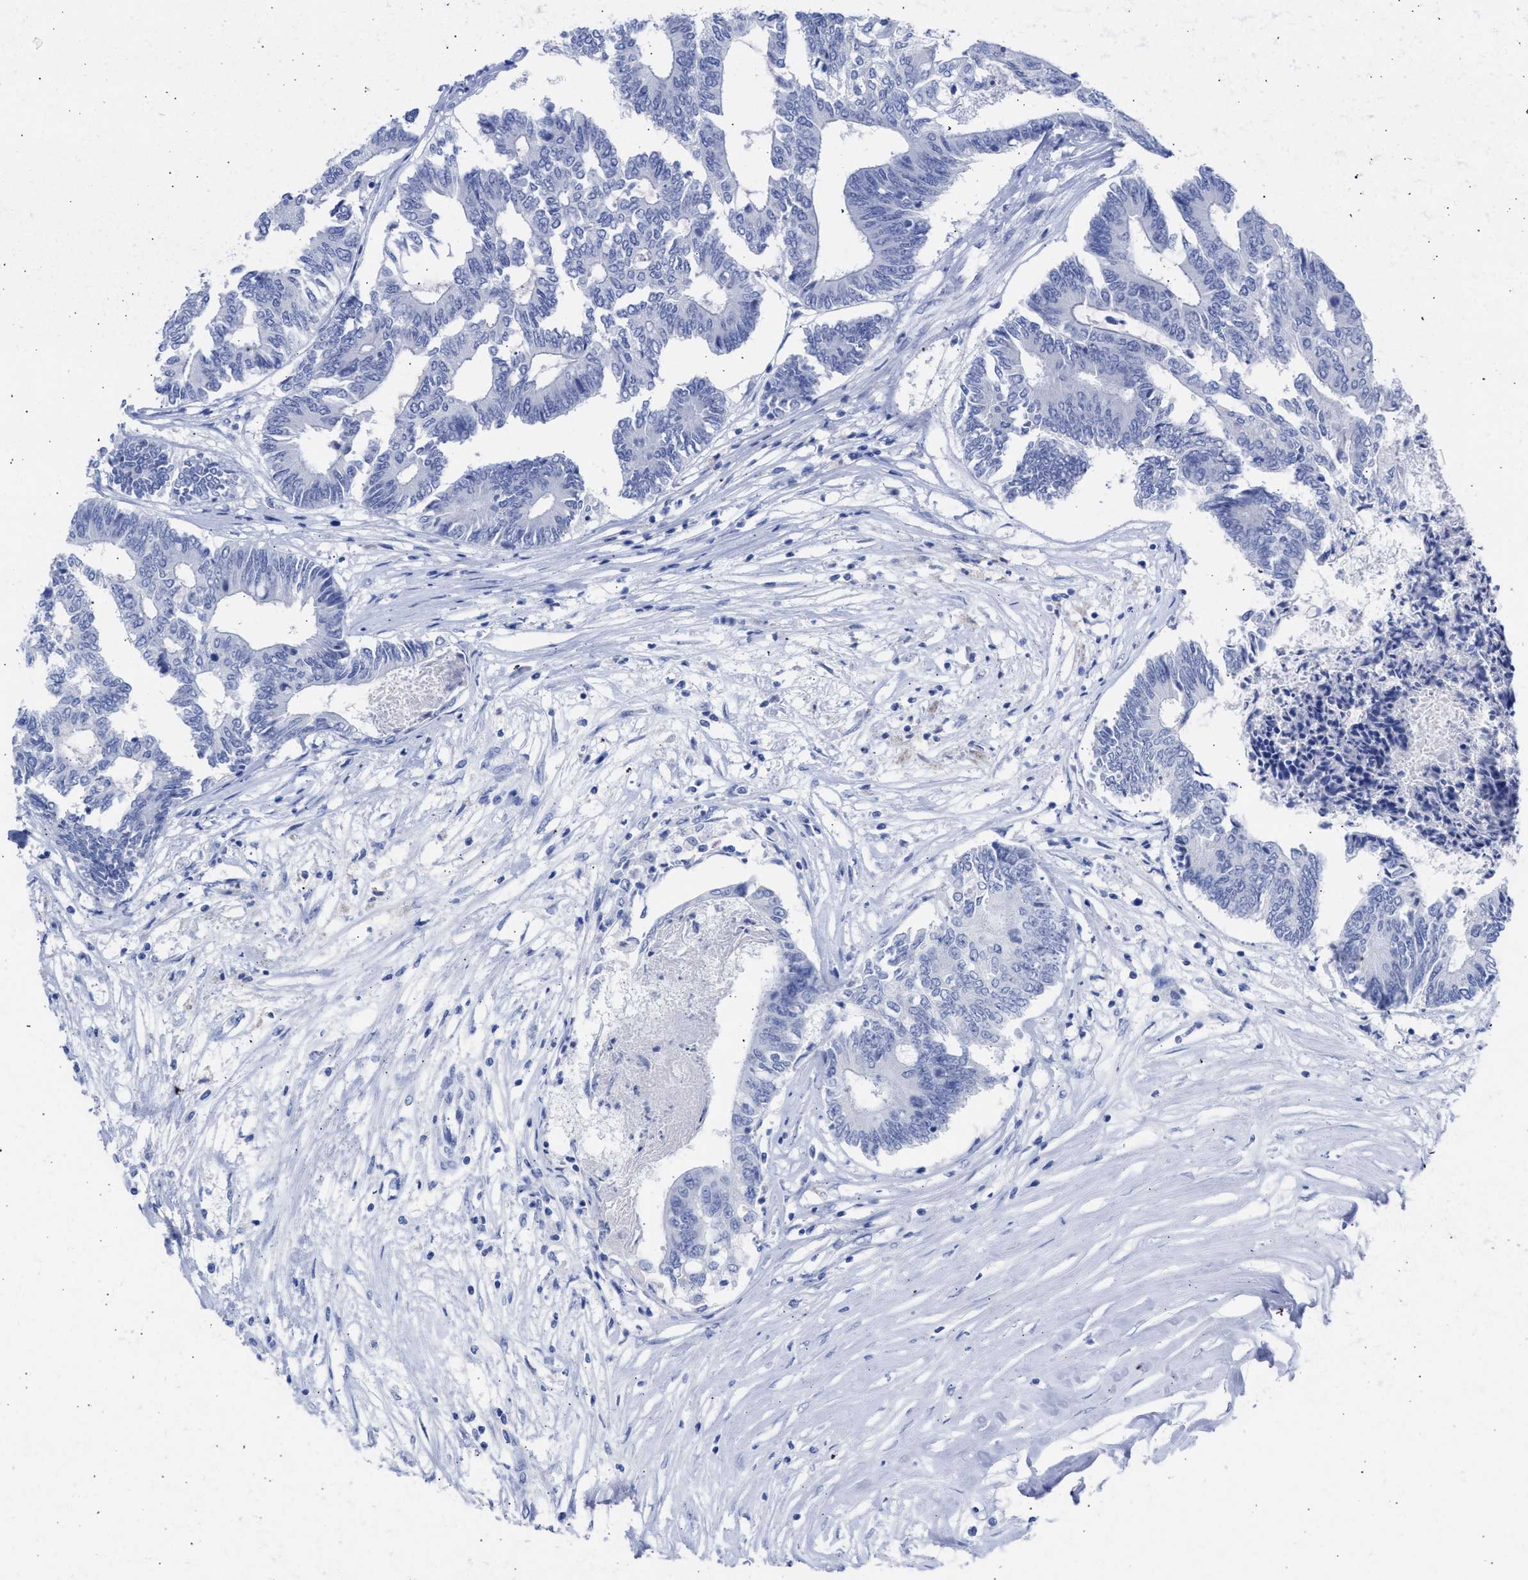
{"staining": {"intensity": "negative", "quantity": "none", "location": "none"}, "tissue": "colorectal cancer", "cell_type": "Tumor cells", "image_type": "cancer", "snomed": [{"axis": "morphology", "description": "Adenocarcinoma, NOS"}, {"axis": "topography", "description": "Rectum"}], "caption": "Colorectal cancer (adenocarcinoma) was stained to show a protein in brown. There is no significant expression in tumor cells. (Stains: DAB immunohistochemistry with hematoxylin counter stain, Microscopy: brightfield microscopy at high magnification).", "gene": "NCAM1", "patient": {"sex": "male", "age": 63}}